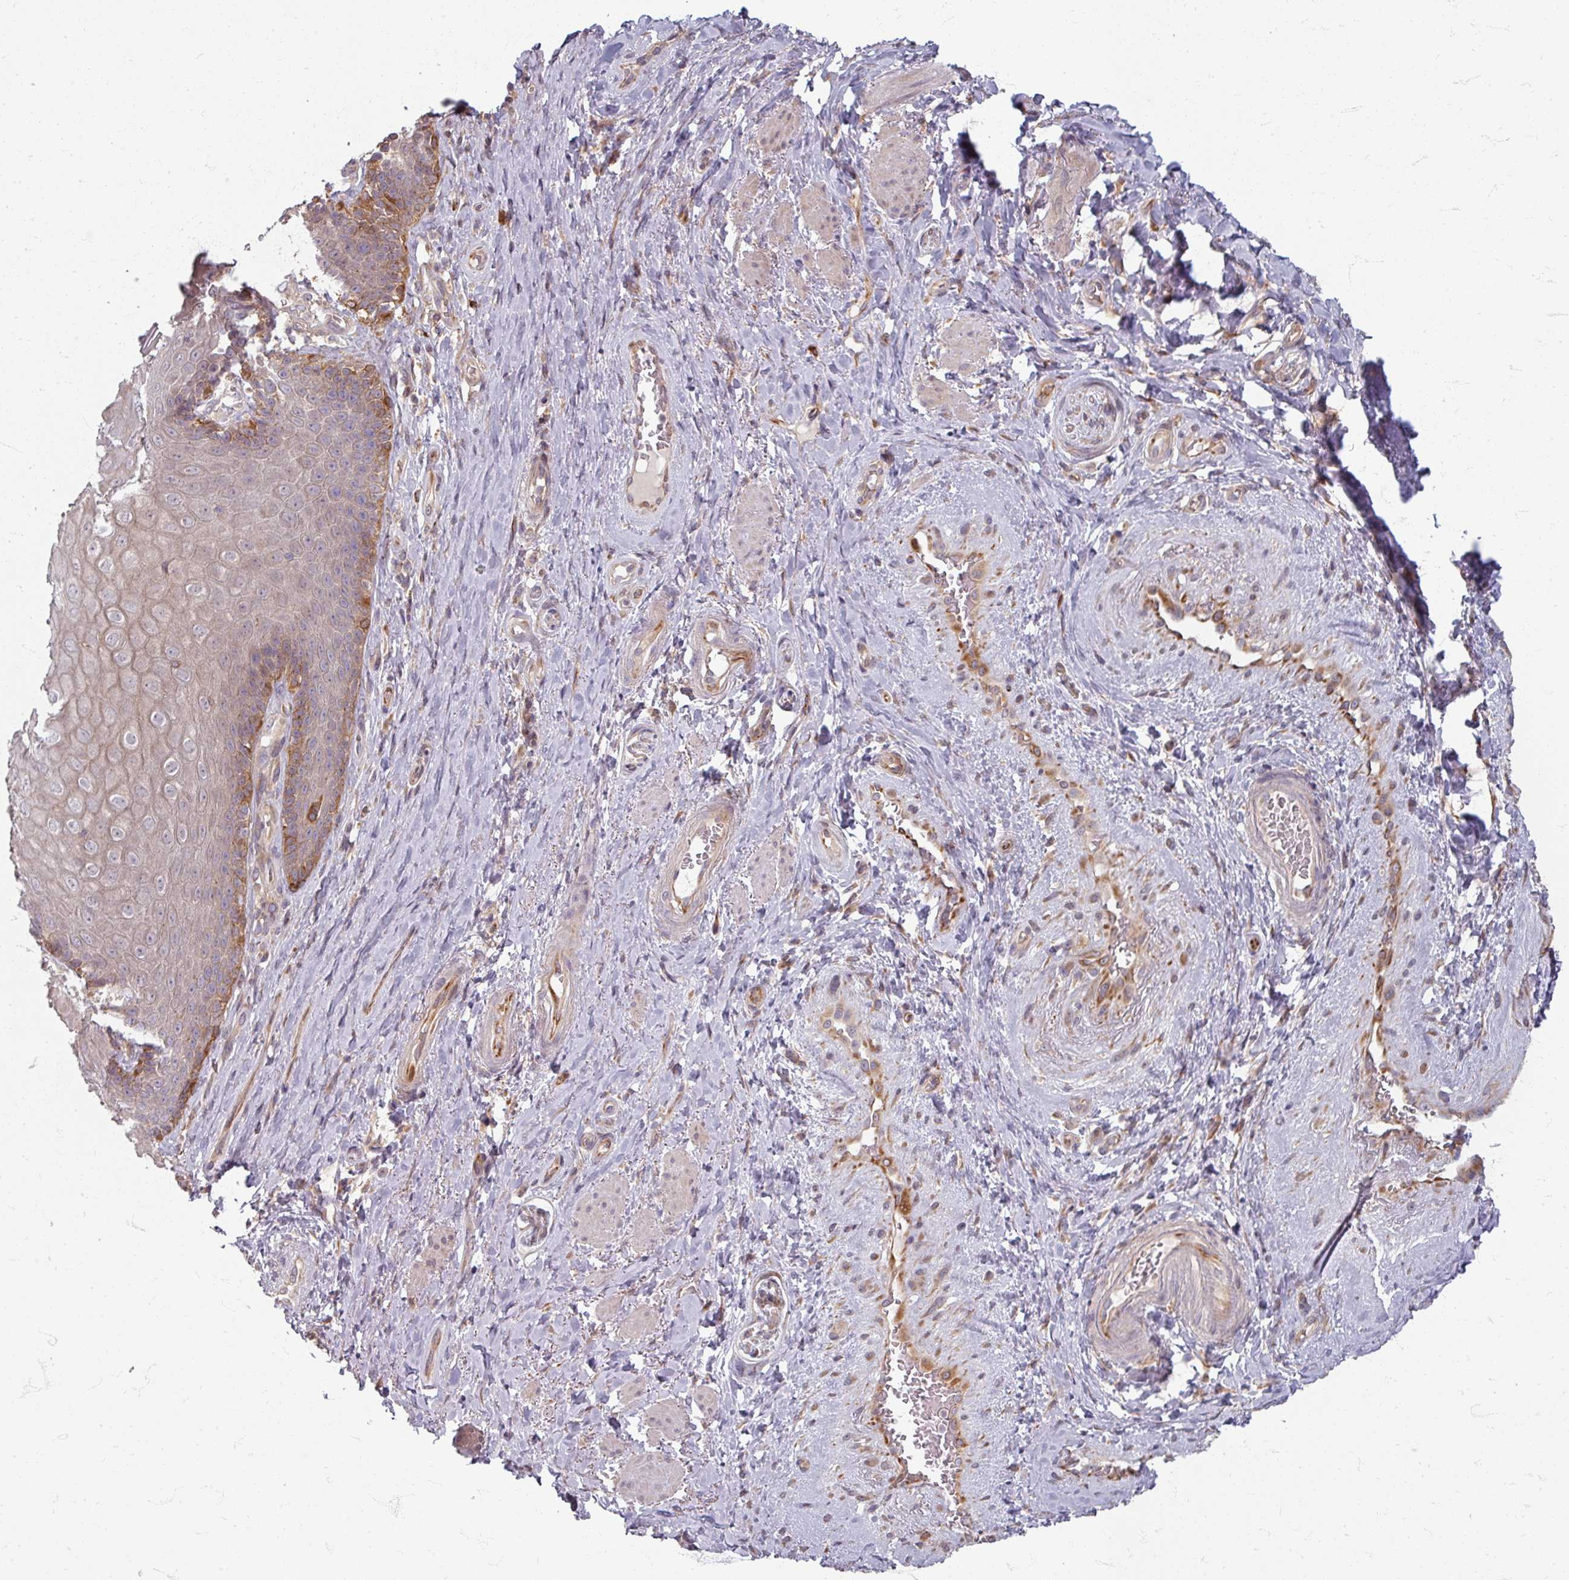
{"staining": {"intensity": "moderate", "quantity": "25%-75%", "location": "cytoplasmic/membranous"}, "tissue": "skin", "cell_type": "Epidermal cells", "image_type": "normal", "snomed": [{"axis": "morphology", "description": "Normal tissue, NOS"}, {"axis": "topography", "description": "Anal"}, {"axis": "topography", "description": "Peripheral nerve tissue"}], "caption": "This is an image of IHC staining of benign skin, which shows moderate positivity in the cytoplasmic/membranous of epidermal cells.", "gene": "STAM", "patient": {"sex": "male", "age": 53}}